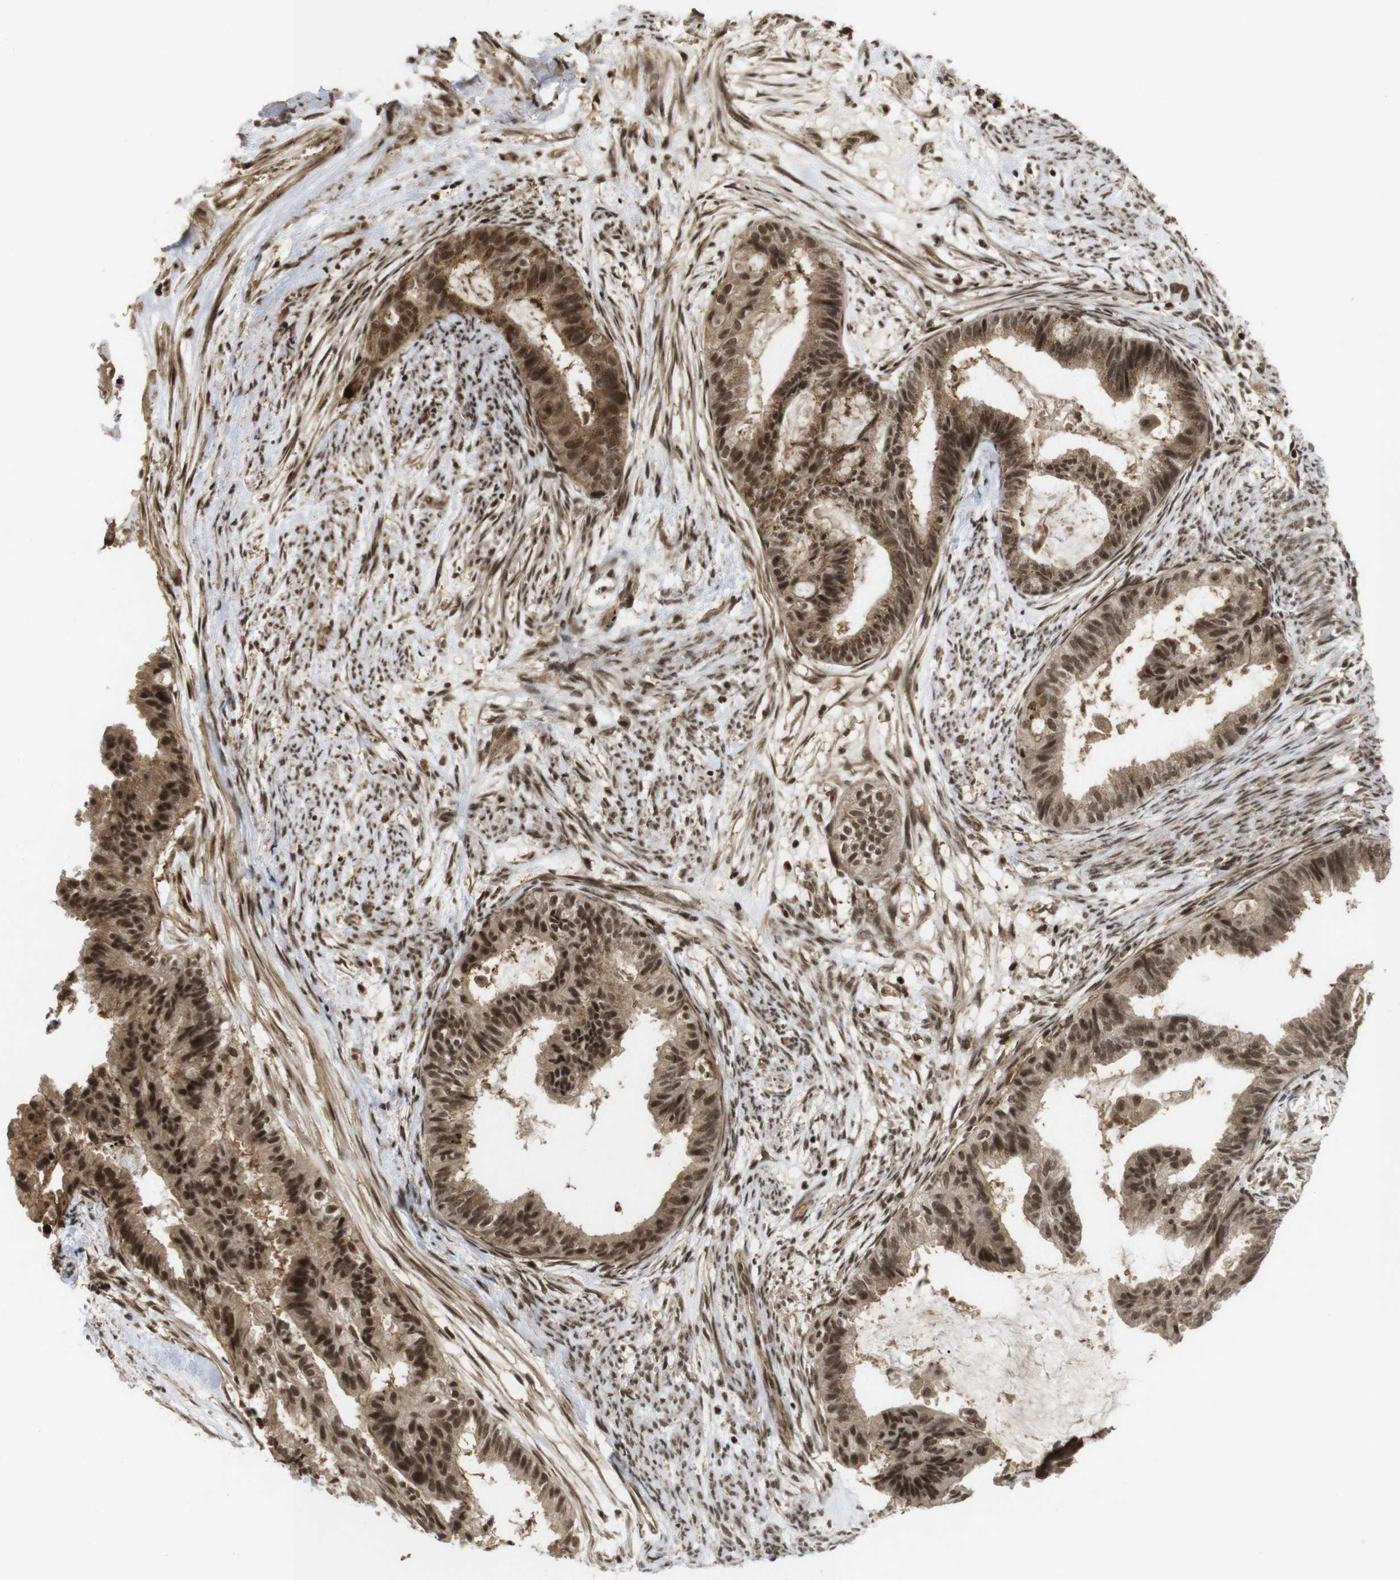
{"staining": {"intensity": "strong", "quantity": ">75%", "location": "cytoplasmic/membranous,nuclear"}, "tissue": "cervical cancer", "cell_type": "Tumor cells", "image_type": "cancer", "snomed": [{"axis": "morphology", "description": "Normal tissue, NOS"}, {"axis": "morphology", "description": "Adenocarcinoma, NOS"}, {"axis": "topography", "description": "Cervix"}, {"axis": "topography", "description": "Endometrium"}], "caption": "This is an image of IHC staining of cervical cancer, which shows strong positivity in the cytoplasmic/membranous and nuclear of tumor cells.", "gene": "SP2", "patient": {"sex": "female", "age": 86}}